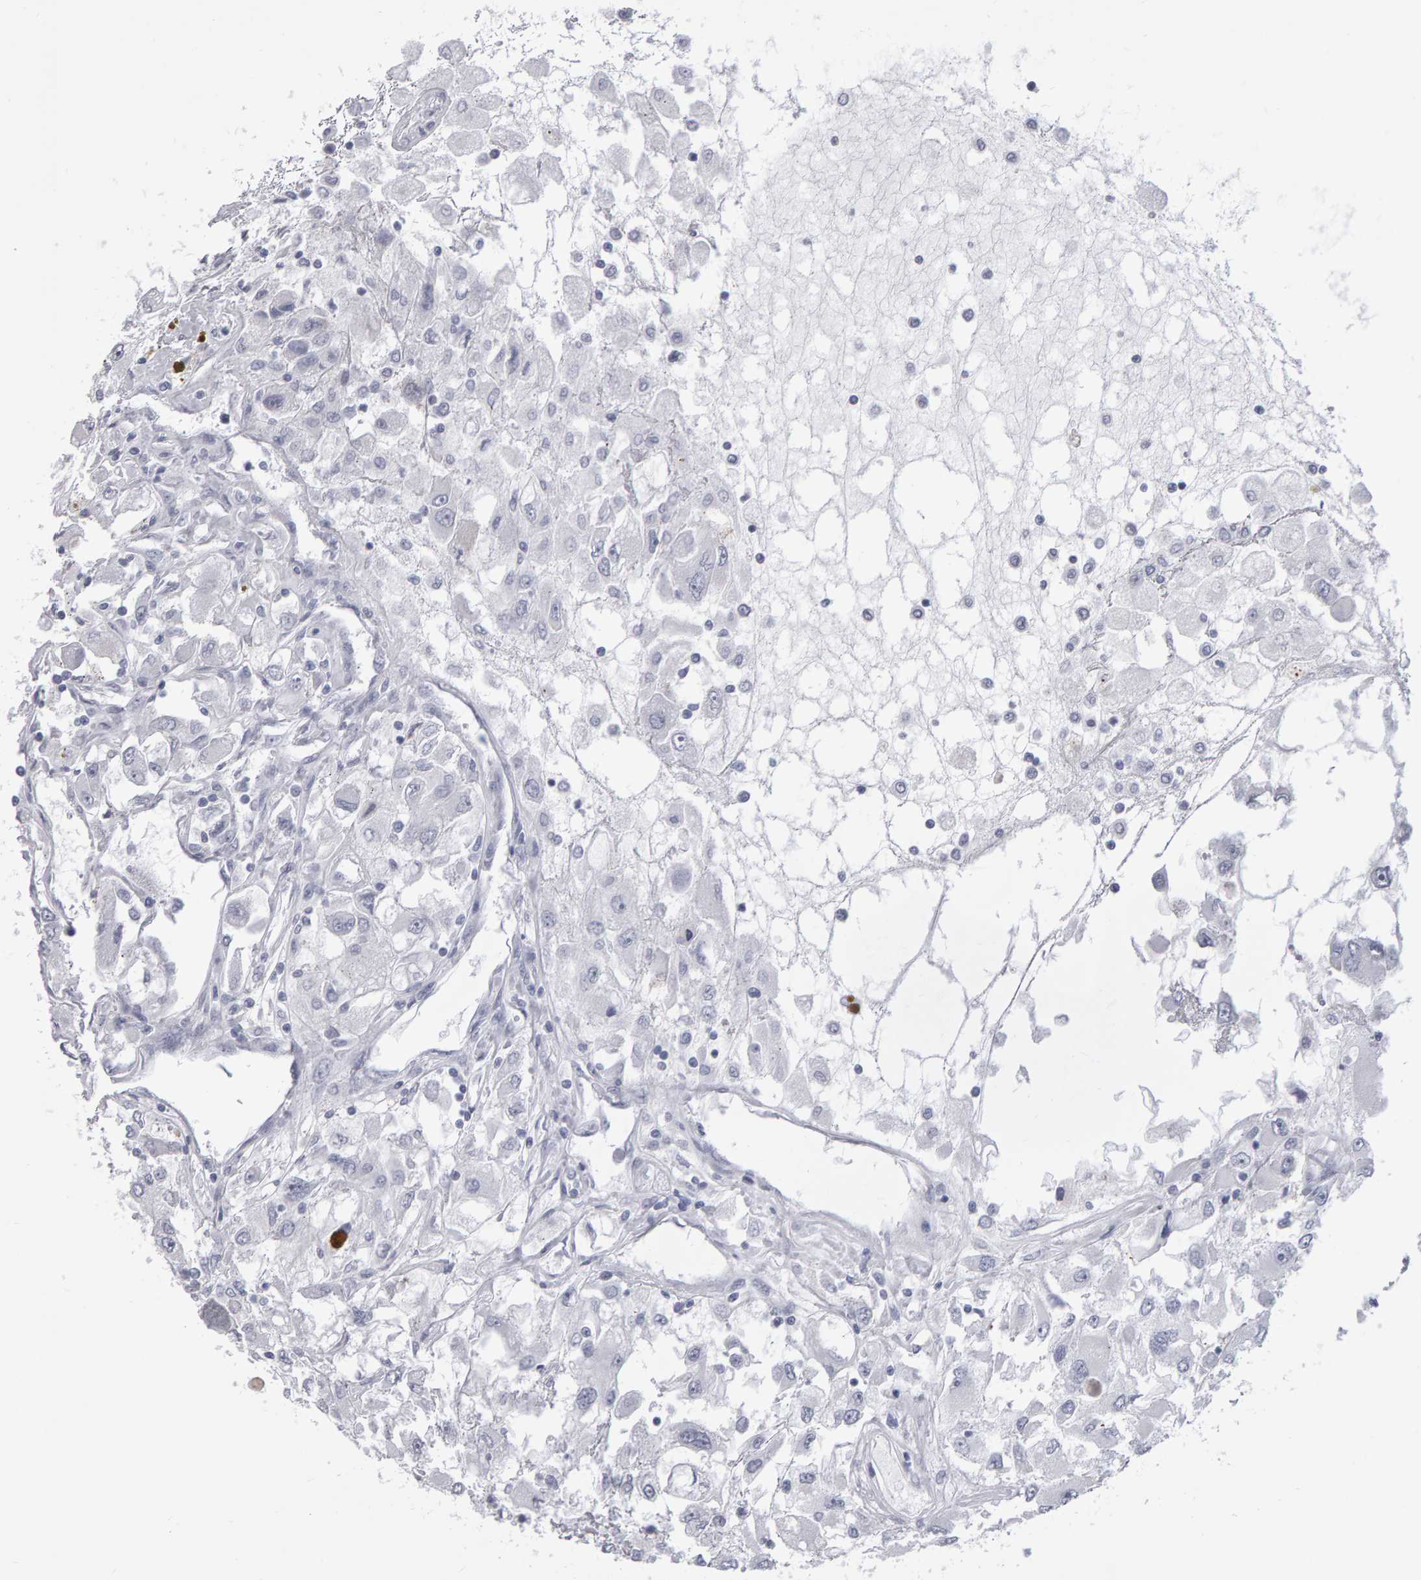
{"staining": {"intensity": "negative", "quantity": "none", "location": "none"}, "tissue": "renal cancer", "cell_type": "Tumor cells", "image_type": "cancer", "snomed": [{"axis": "morphology", "description": "Adenocarcinoma, NOS"}, {"axis": "topography", "description": "Kidney"}], "caption": "There is no significant expression in tumor cells of renal cancer.", "gene": "NCDN", "patient": {"sex": "female", "age": 52}}